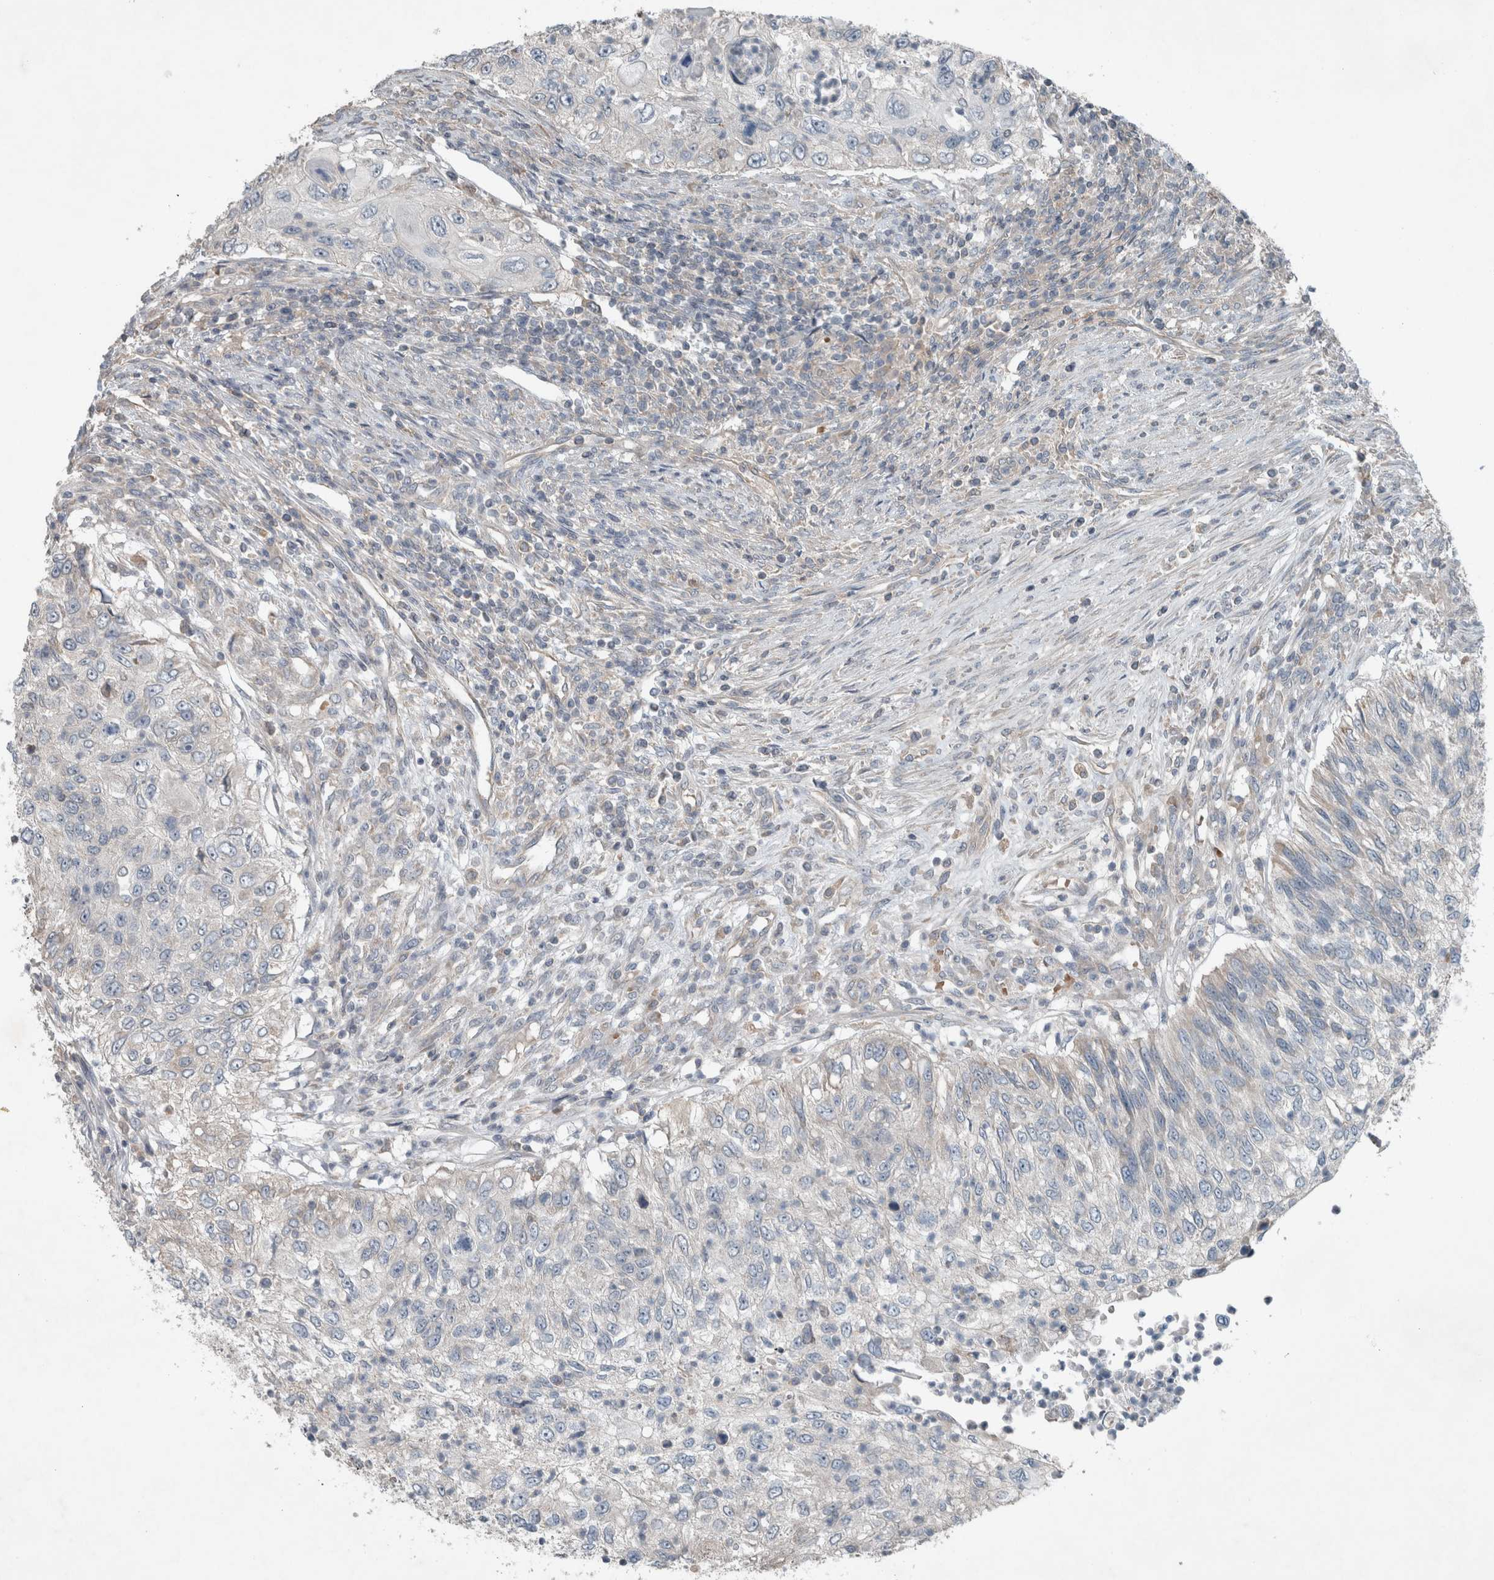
{"staining": {"intensity": "negative", "quantity": "none", "location": "none"}, "tissue": "urothelial cancer", "cell_type": "Tumor cells", "image_type": "cancer", "snomed": [{"axis": "morphology", "description": "Urothelial carcinoma, High grade"}, {"axis": "topography", "description": "Urinary bladder"}], "caption": "High magnification brightfield microscopy of urothelial carcinoma (high-grade) stained with DAB (brown) and counterstained with hematoxylin (blue): tumor cells show no significant staining. Brightfield microscopy of immunohistochemistry (IHC) stained with DAB (3,3'-diaminobenzidine) (brown) and hematoxylin (blue), captured at high magnification.", "gene": "JADE2", "patient": {"sex": "female", "age": 60}}